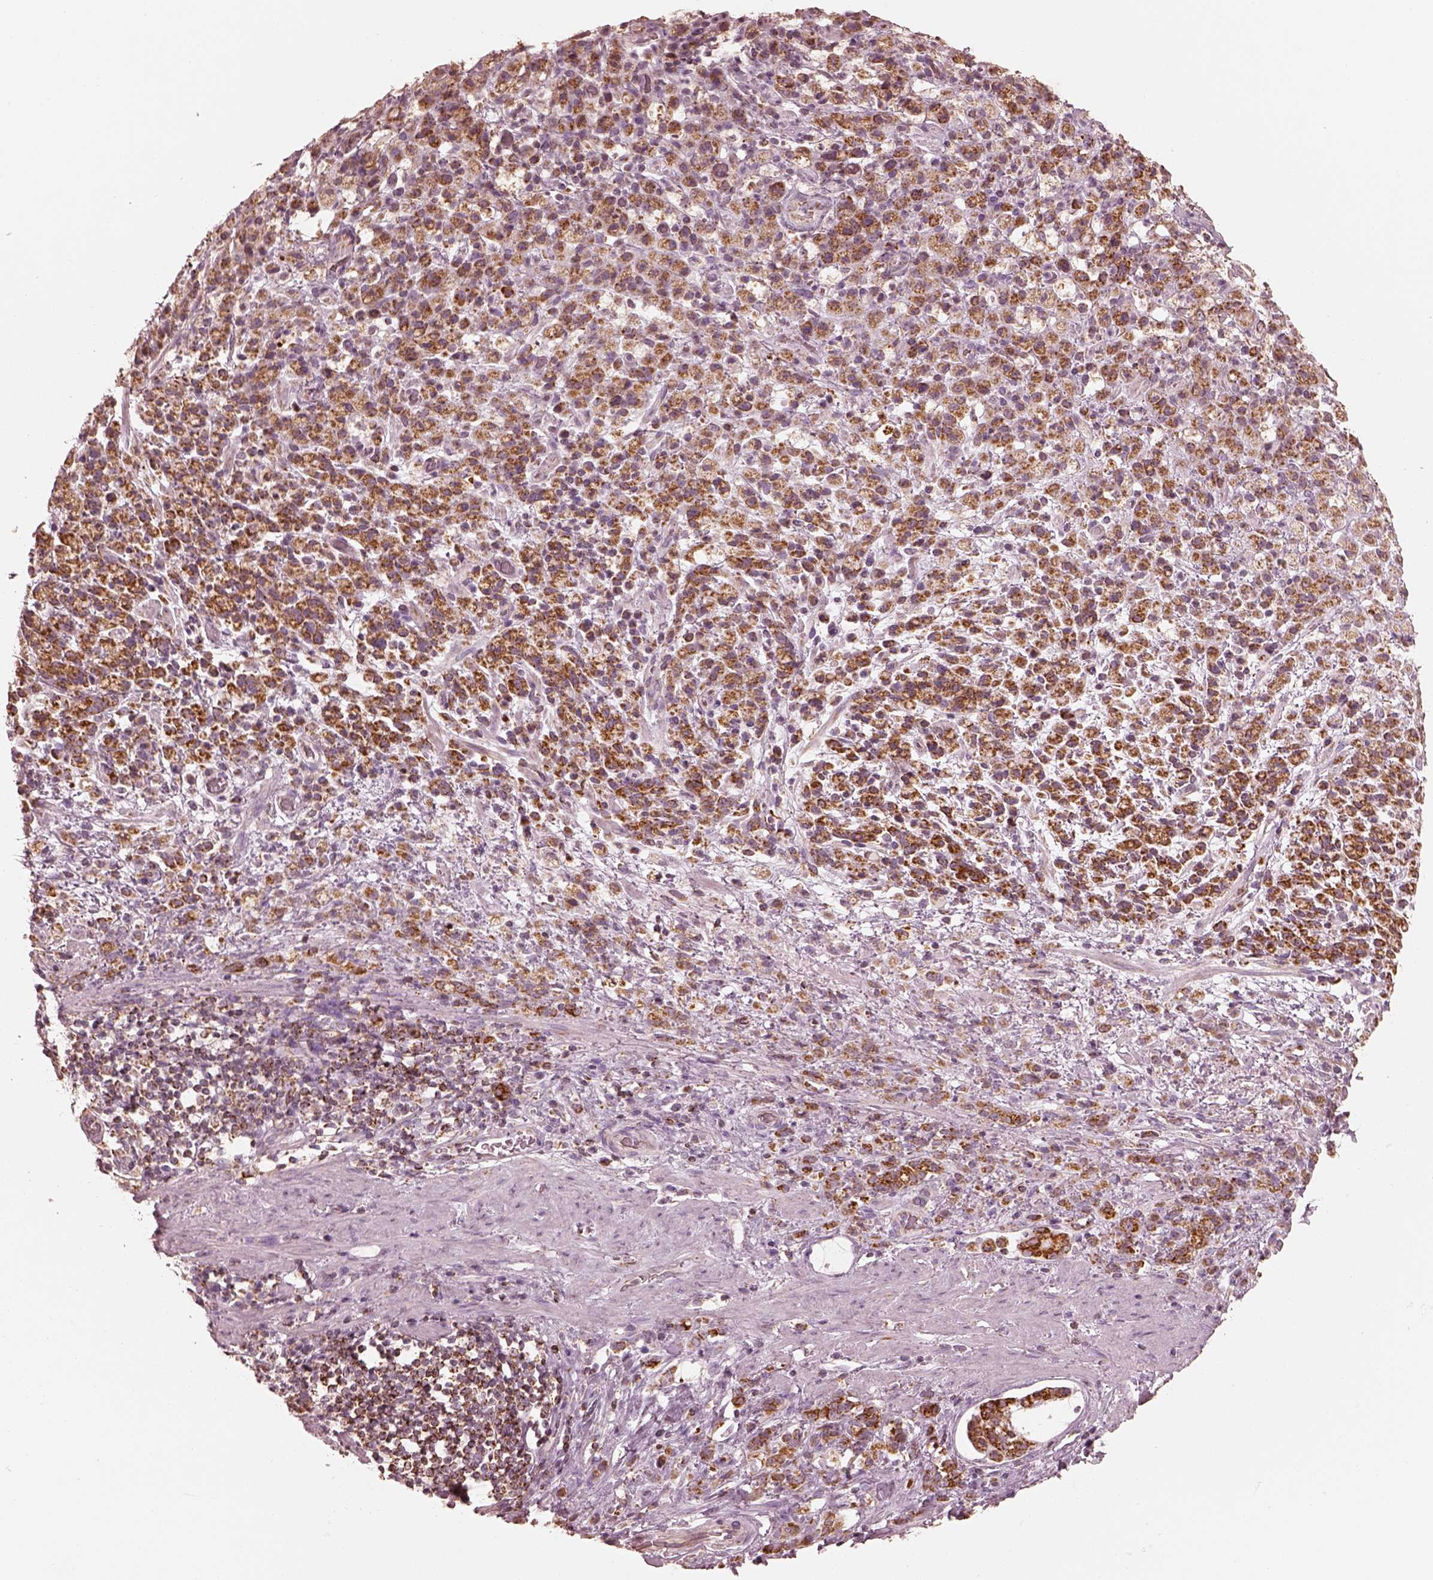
{"staining": {"intensity": "strong", "quantity": ">75%", "location": "cytoplasmic/membranous"}, "tissue": "stomach cancer", "cell_type": "Tumor cells", "image_type": "cancer", "snomed": [{"axis": "morphology", "description": "Adenocarcinoma, NOS"}, {"axis": "topography", "description": "Stomach"}], "caption": "Tumor cells reveal high levels of strong cytoplasmic/membranous positivity in approximately >75% of cells in human stomach cancer (adenocarcinoma).", "gene": "ENTPD6", "patient": {"sex": "female", "age": 60}}